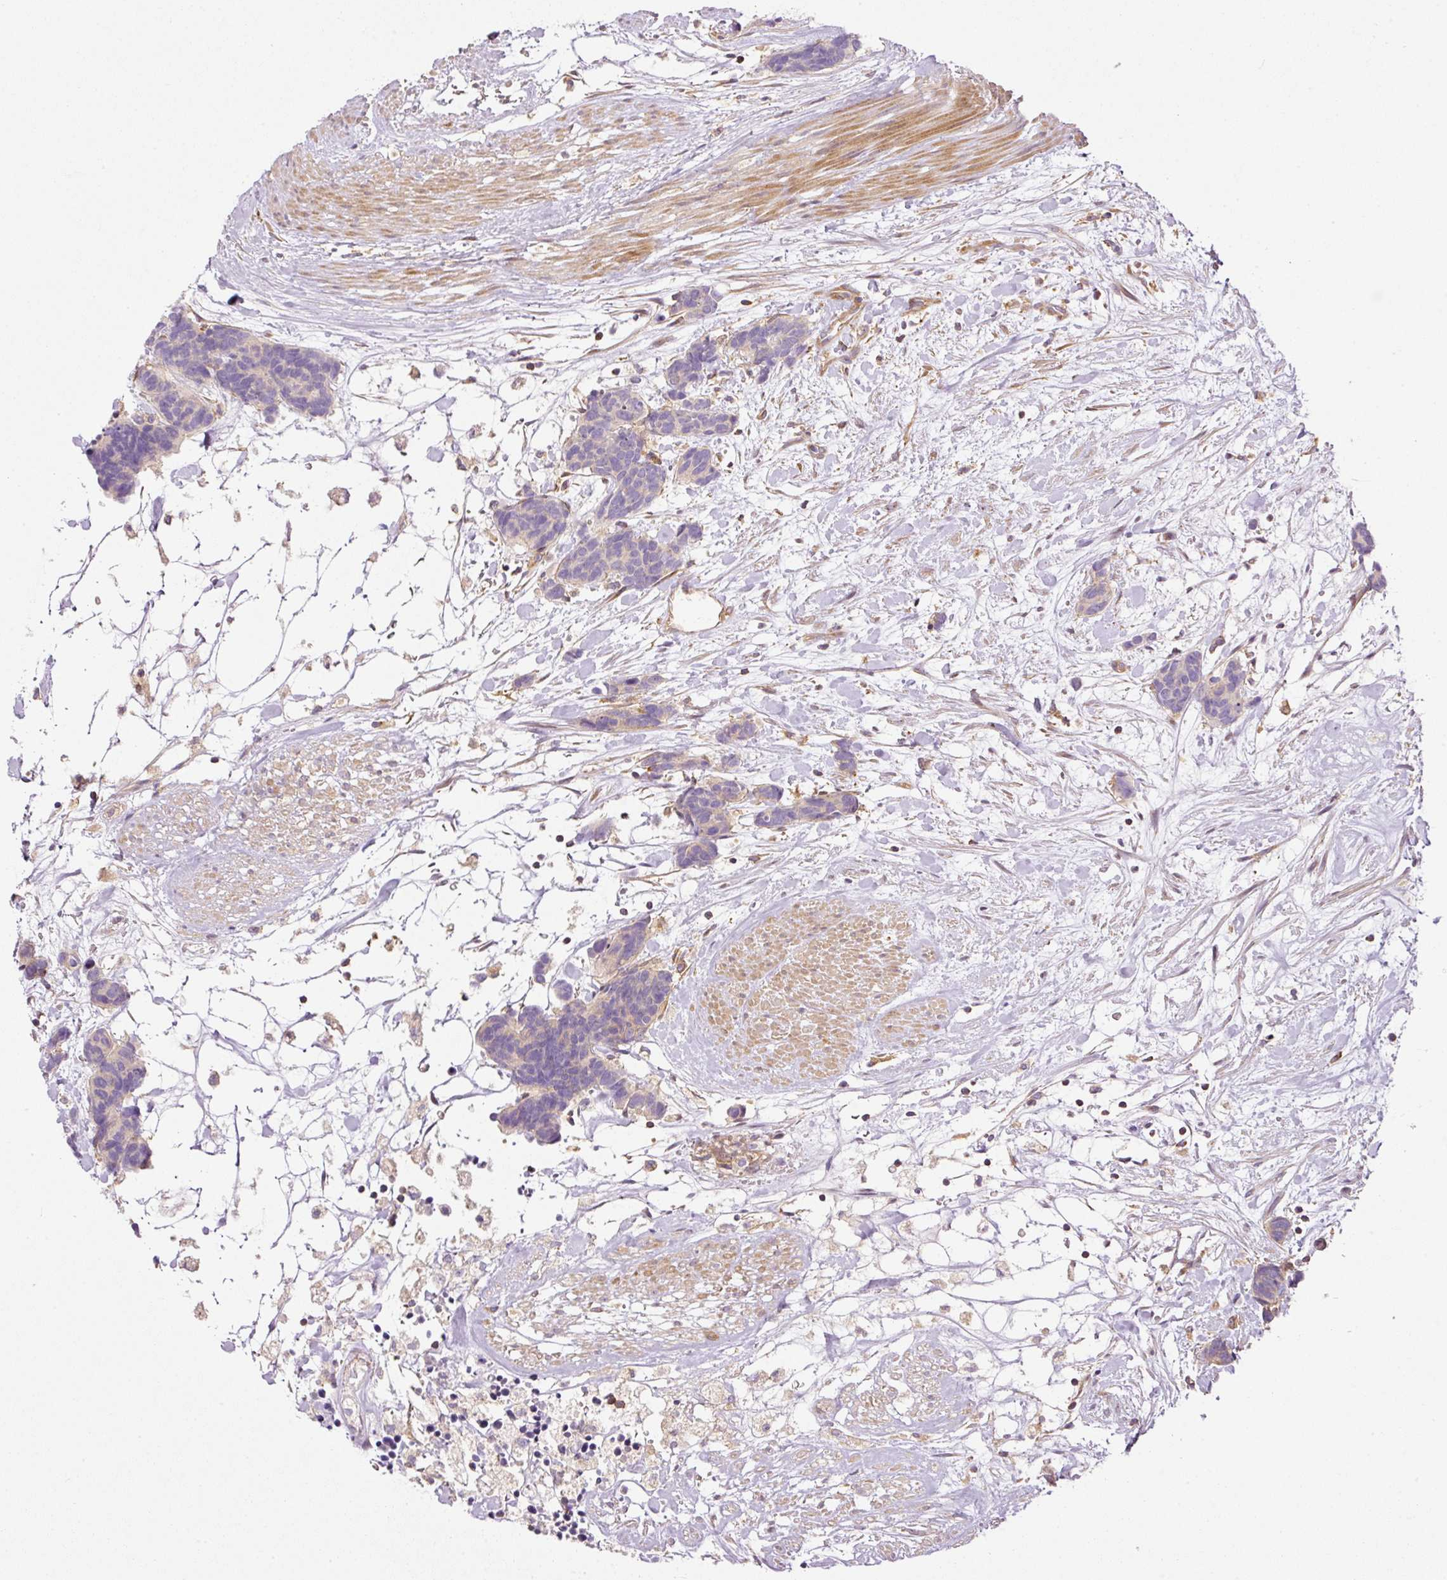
{"staining": {"intensity": "negative", "quantity": "none", "location": "none"}, "tissue": "carcinoid", "cell_type": "Tumor cells", "image_type": "cancer", "snomed": [{"axis": "morphology", "description": "Carcinoma, NOS"}, {"axis": "morphology", "description": "Carcinoid, malignant, NOS"}, {"axis": "topography", "description": "Urinary bladder"}], "caption": "High power microscopy micrograph of an immunohistochemistry (IHC) photomicrograph of carcinoid (malignant), revealing no significant positivity in tumor cells.", "gene": "TBC1D2B", "patient": {"sex": "male", "age": 57}}